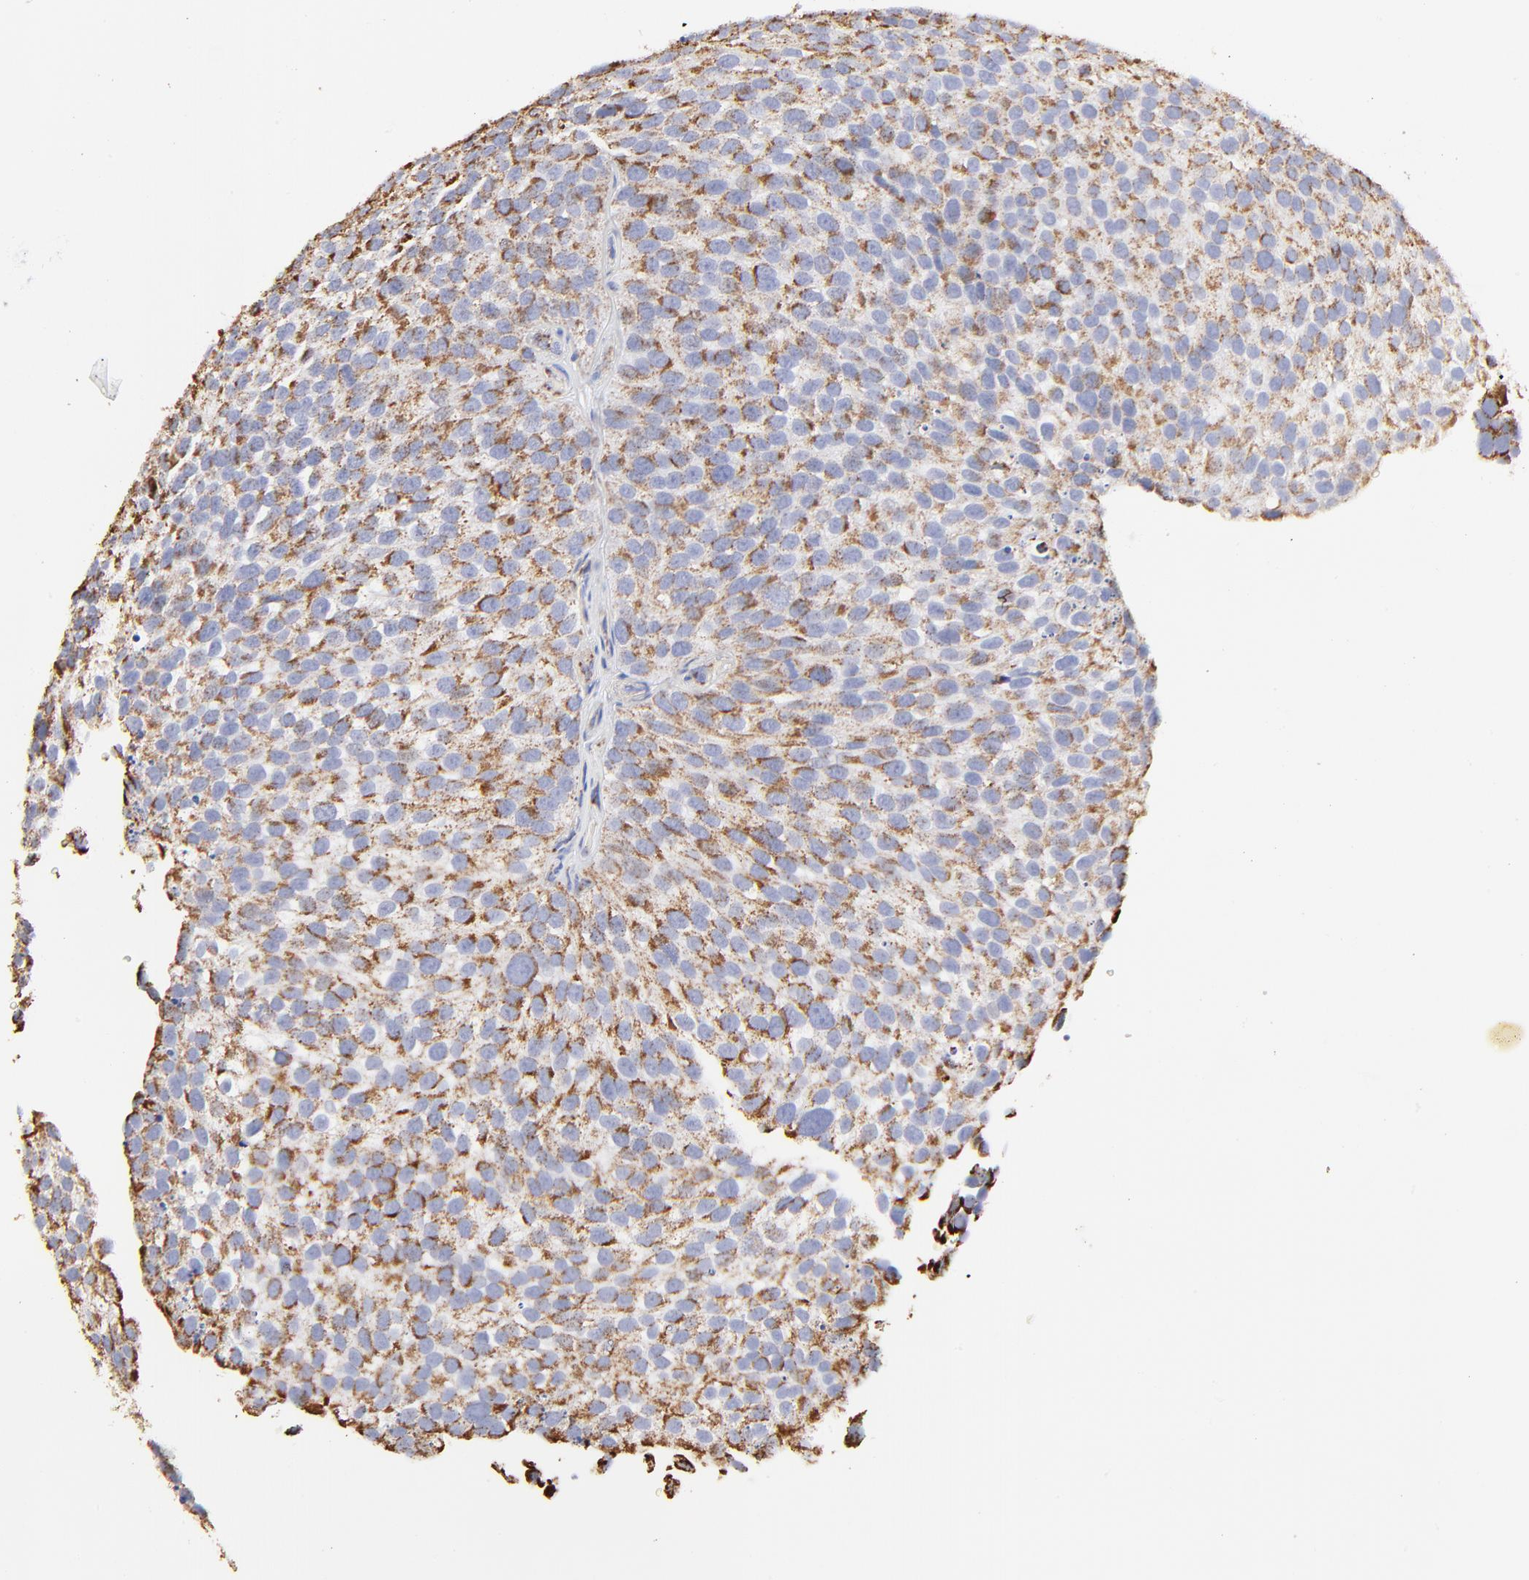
{"staining": {"intensity": "moderate", "quantity": ">75%", "location": "cytoplasmic/membranous"}, "tissue": "urothelial cancer", "cell_type": "Tumor cells", "image_type": "cancer", "snomed": [{"axis": "morphology", "description": "Urothelial carcinoma, High grade"}, {"axis": "topography", "description": "Urinary bladder"}], "caption": "High-power microscopy captured an IHC micrograph of urothelial carcinoma (high-grade), revealing moderate cytoplasmic/membranous staining in about >75% of tumor cells.", "gene": "COX4I1", "patient": {"sex": "male", "age": 72}}